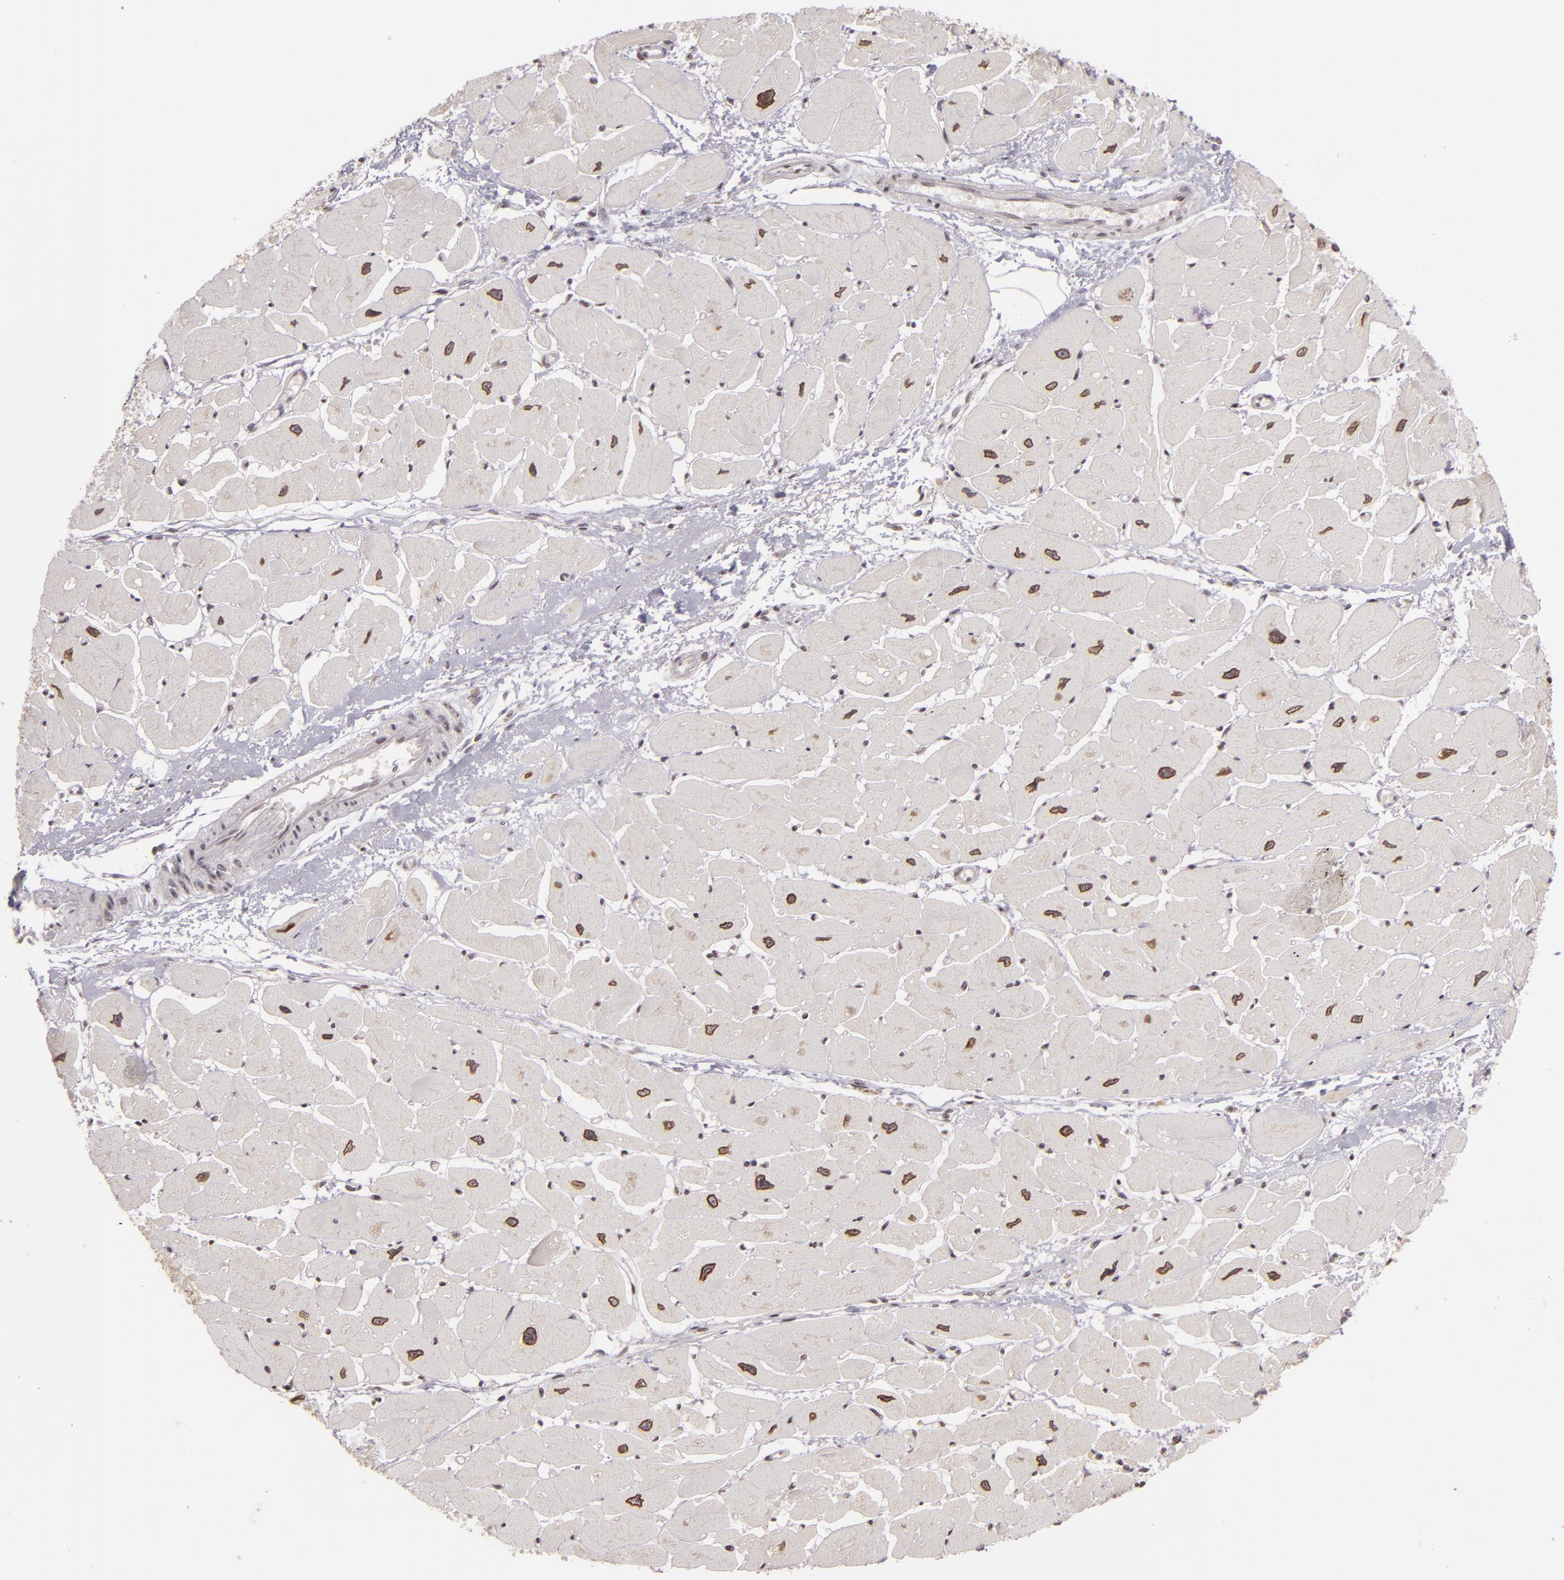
{"staining": {"intensity": "moderate", "quantity": ">75%", "location": "cytoplasmic/membranous"}, "tissue": "heart muscle", "cell_type": "Cardiomyocytes", "image_type": "normal", "snomed": [{"axis": "morphology", "description": "Normal tissue, NOS"}, {"axis": "topography", "description": "Heart"}], "caption": "There is medium levels of moderate cytoplasmic/membranous expression in cardiomyocytes of unremarkable heart muscle, as demonstrated by immunohistochemical staining (brown color).", "gene": "AKAP6", "patient": {"sex": "female", "age": 54}}